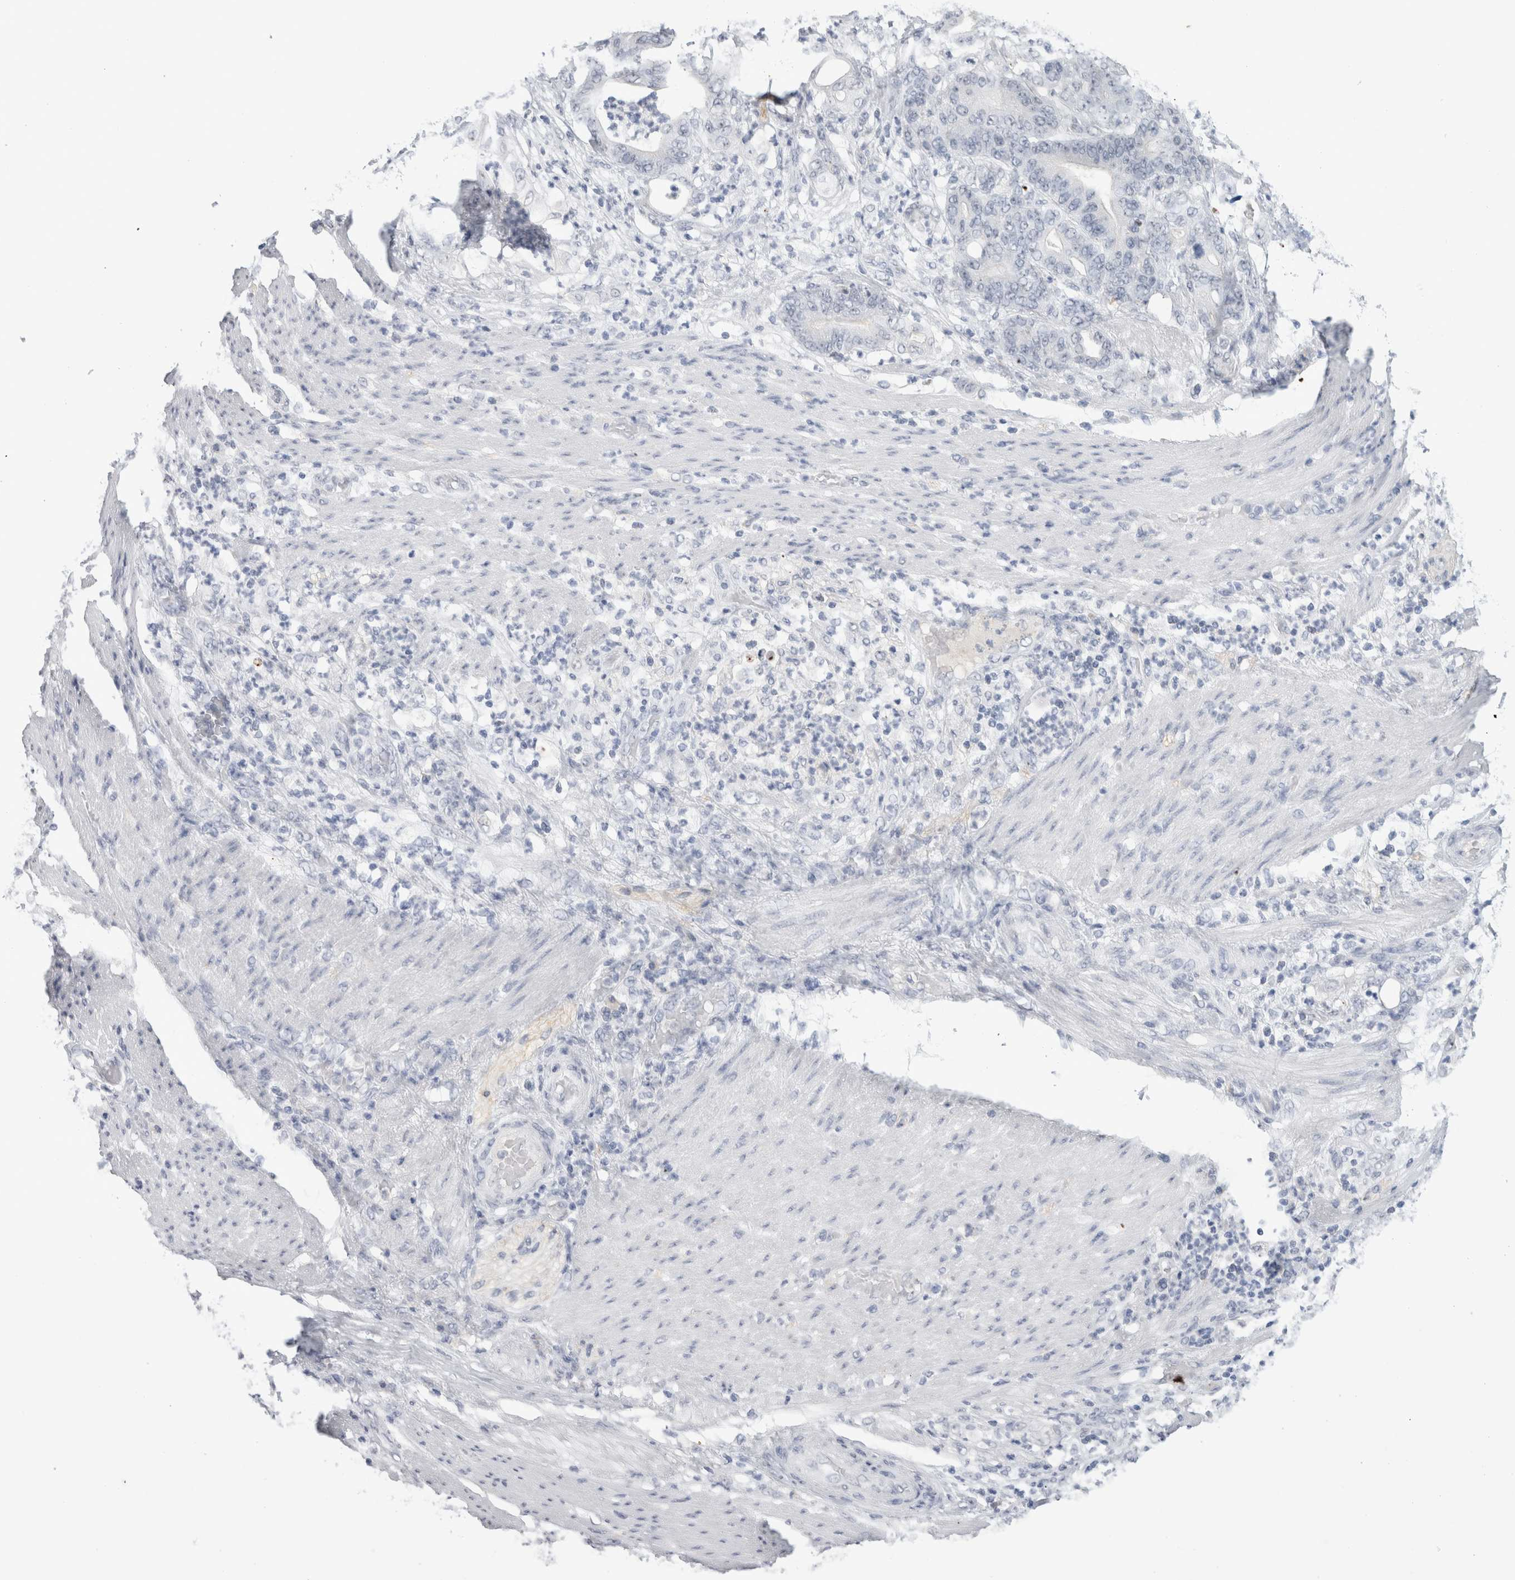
{"staining": {"intensity": "negative", "quantity": "none", "location": "none"}, "tissue": "stomach cancer", "cell_type": "Tumor cells", "image_type": "cancer", "snomed": [{"axis": "morphology", "description": "Adenocarcinoma, NOS"}, {"axis": "topography", "description": "Stomach"}], "caption": "The image reveals no significant staining in tumor cells of stomach adenocarcinoma.", "gene": "CADM3", "patient": {"sex": "female", "age": 73}}